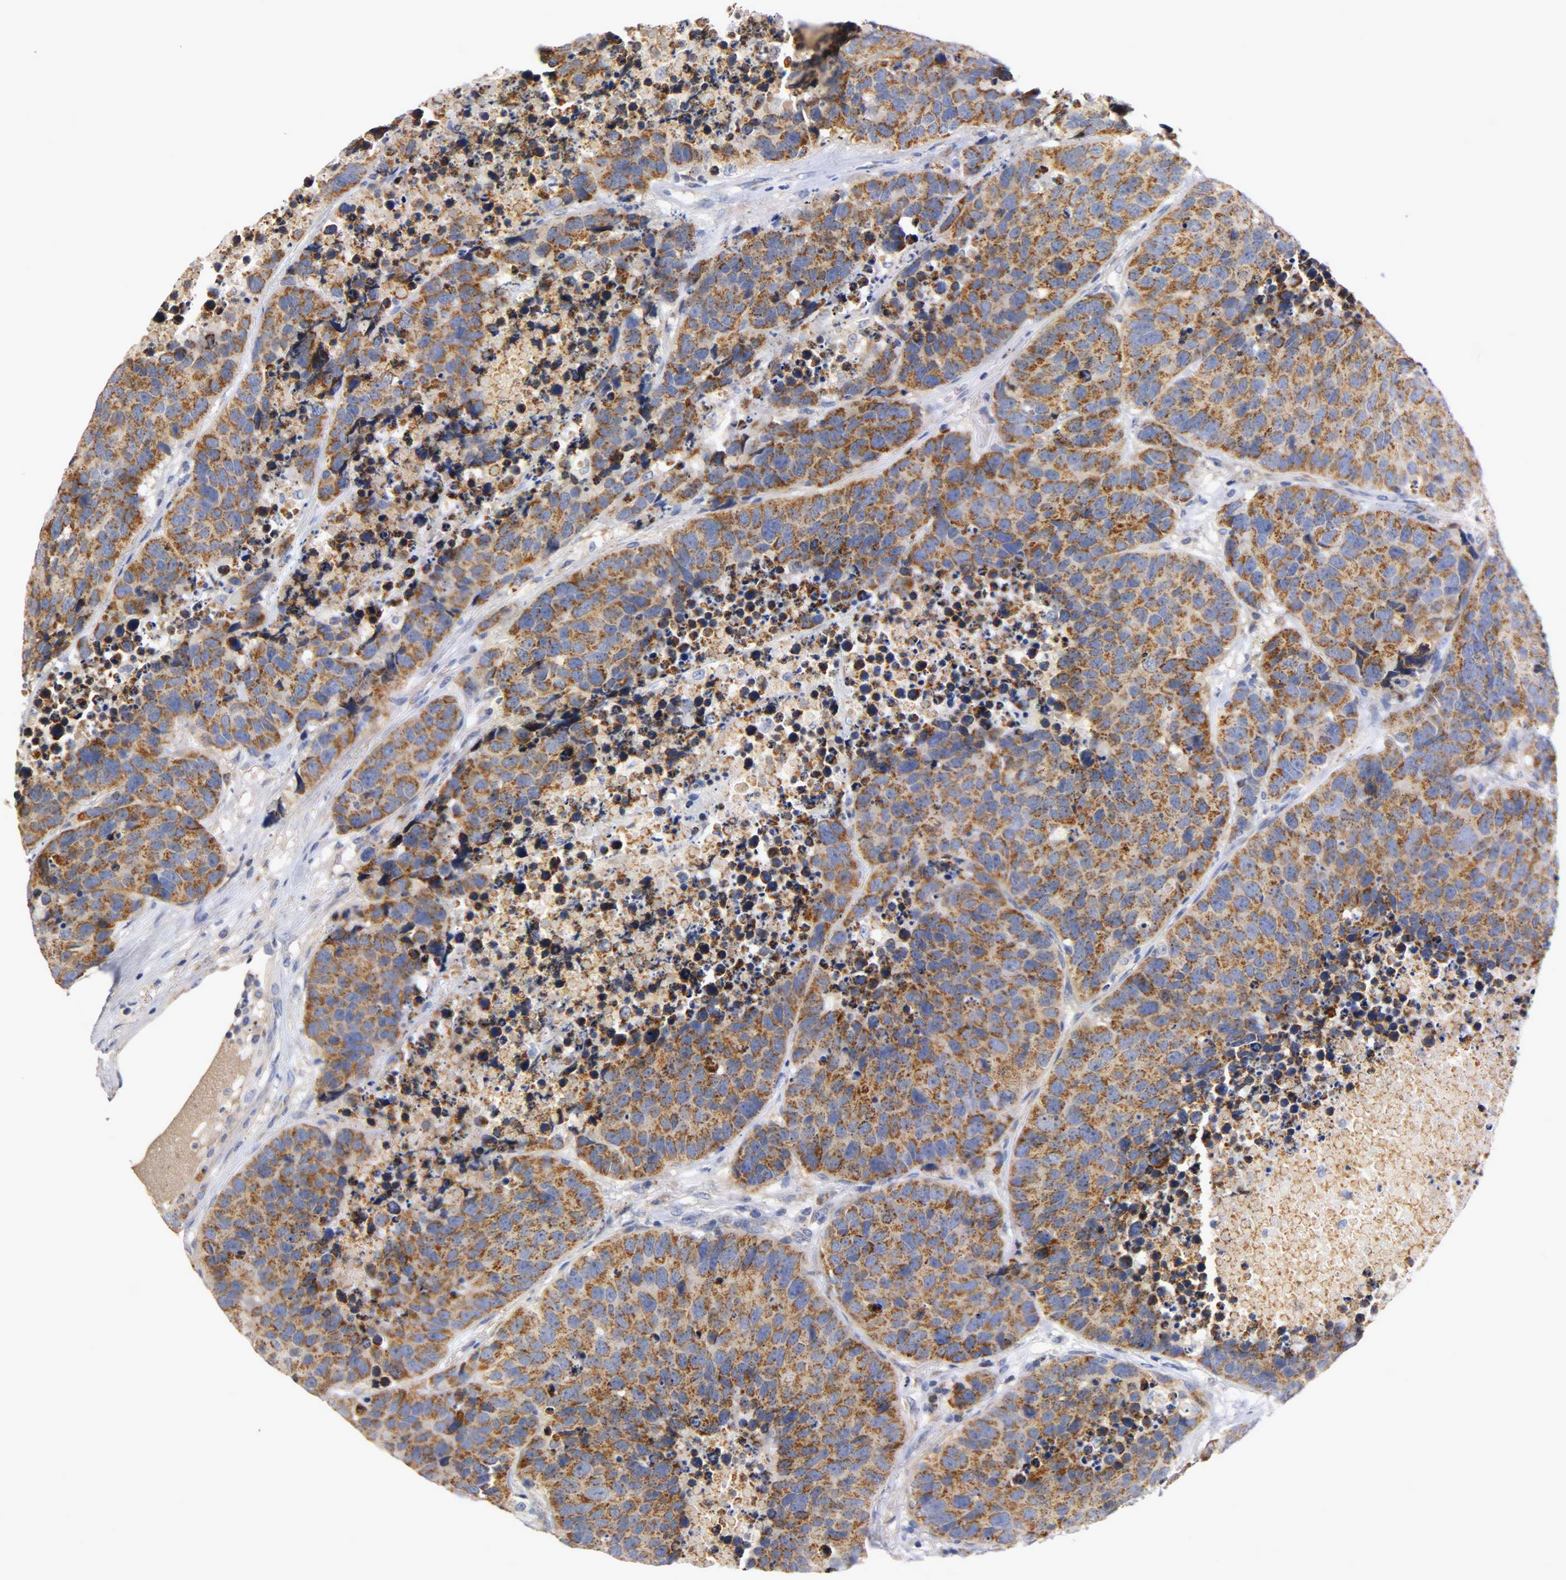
{"staining": {"intensity": "strong", "quantity": ">75%", "location": "cytoplasmic/membranous"}, "tissue": "carcinoid", "cell_type": "Tumor cells", "image_type": "cancer", "snomed": [{"axis": "morphology", "description": "Carcinoid, malignant, NOS"}, {"axis": "topography", "description": "Lung"}], "caption": "This is a photomicrograph of IHC staining of carcinoid, which shows strong staining in the cytoplasmic/membranous of tumor cells.", "gene": "PCSK6", "patient": {"sex": "male", "age": 60}}